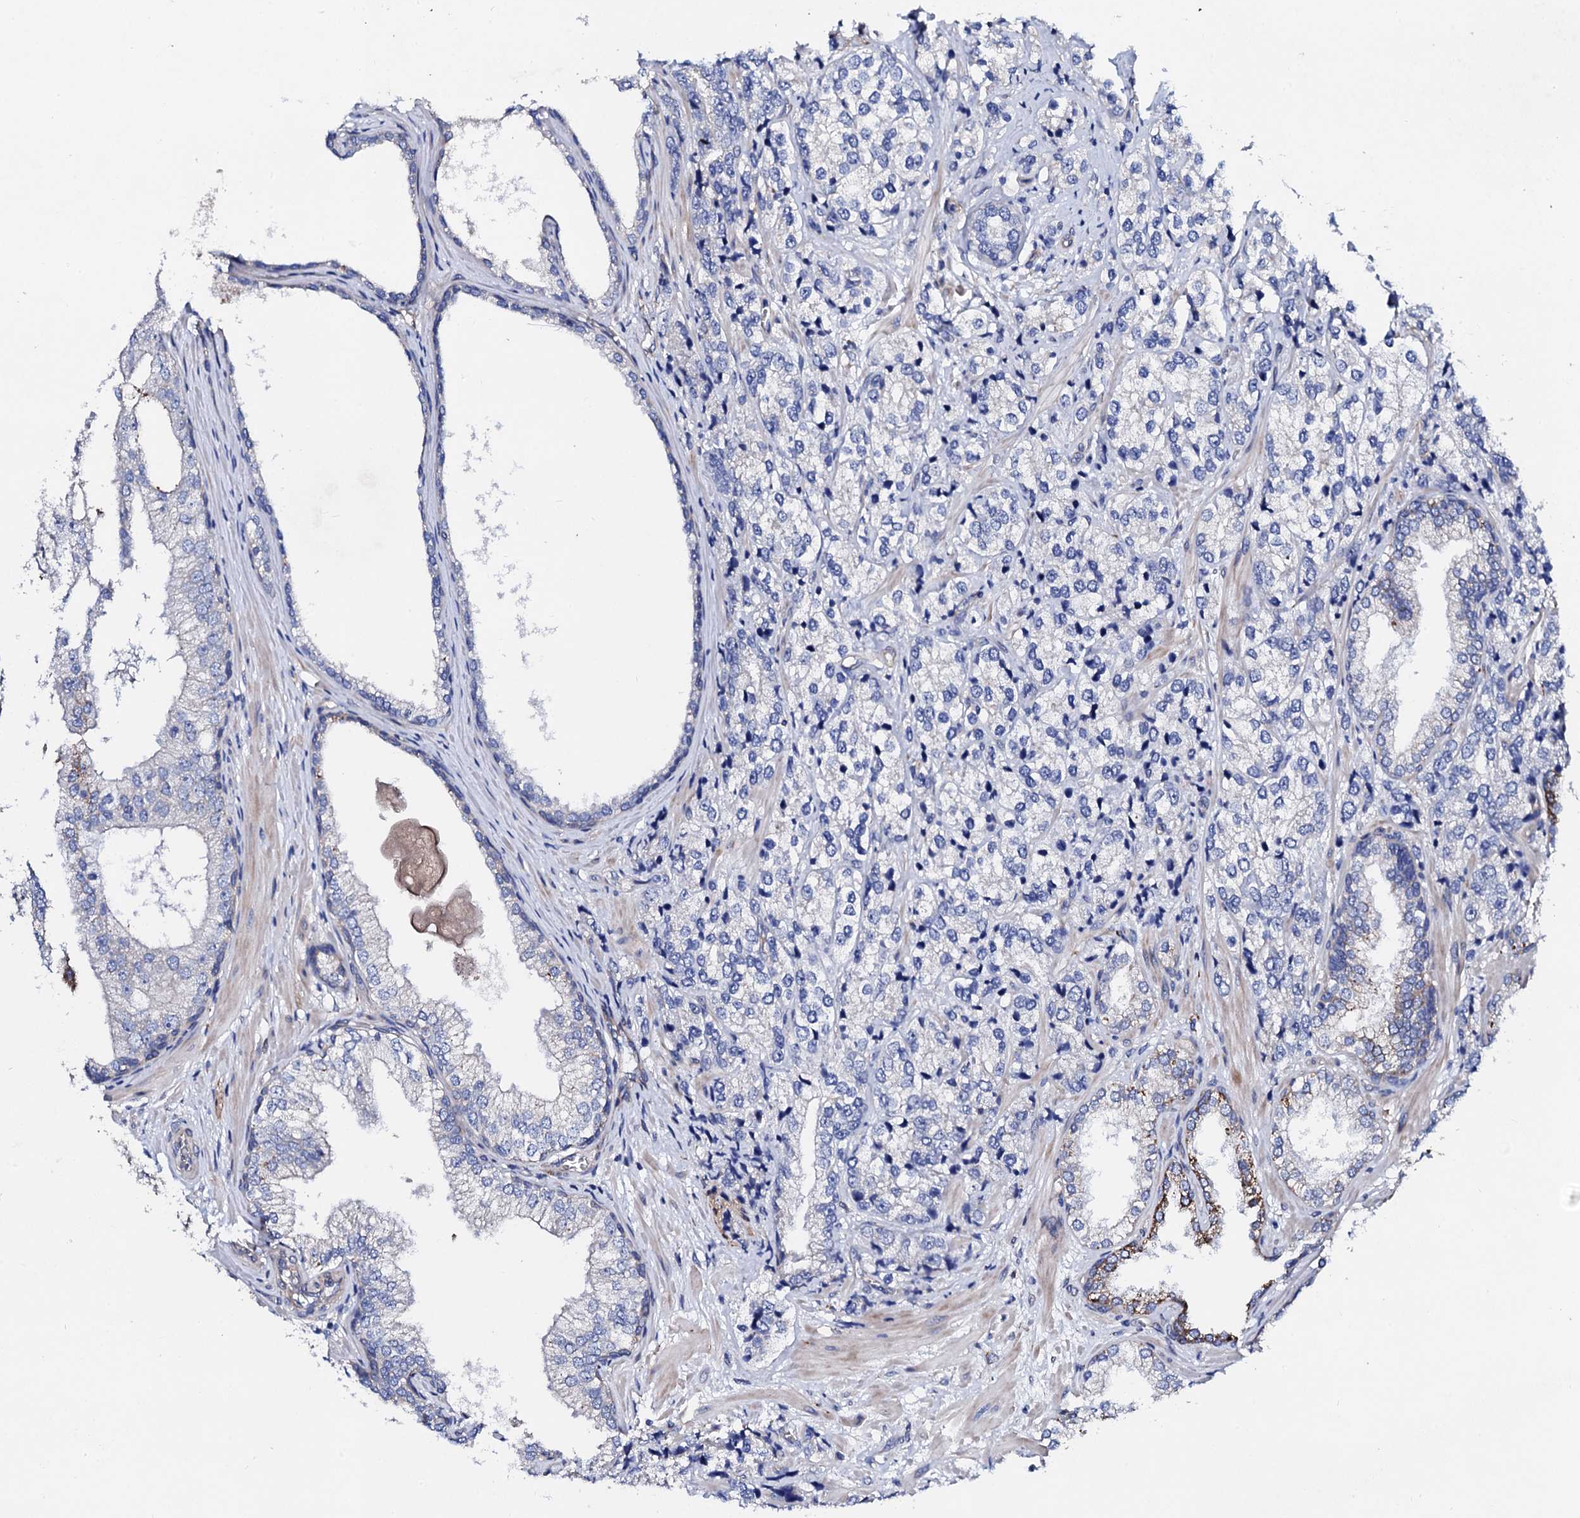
{"staining": {"intensity": "negative", "quantity": "none", "location": "none"}, "tissue": "prostate cancer", "cell_type": "Tumor cells", "image_type": "cancer", "snomed": [{"axis": "morphology", "description": "Adenocarcinoma, High grade"}, {"axis": "topography", "description": "Prostate"}], "caption": "Immunohistochemical staining of human adenocarcinoma (high-grade) (prostate) displays no significant staining in tumor cells.", "gene": "KLHL32", "patient": {"sex": "male", "age": 69}}